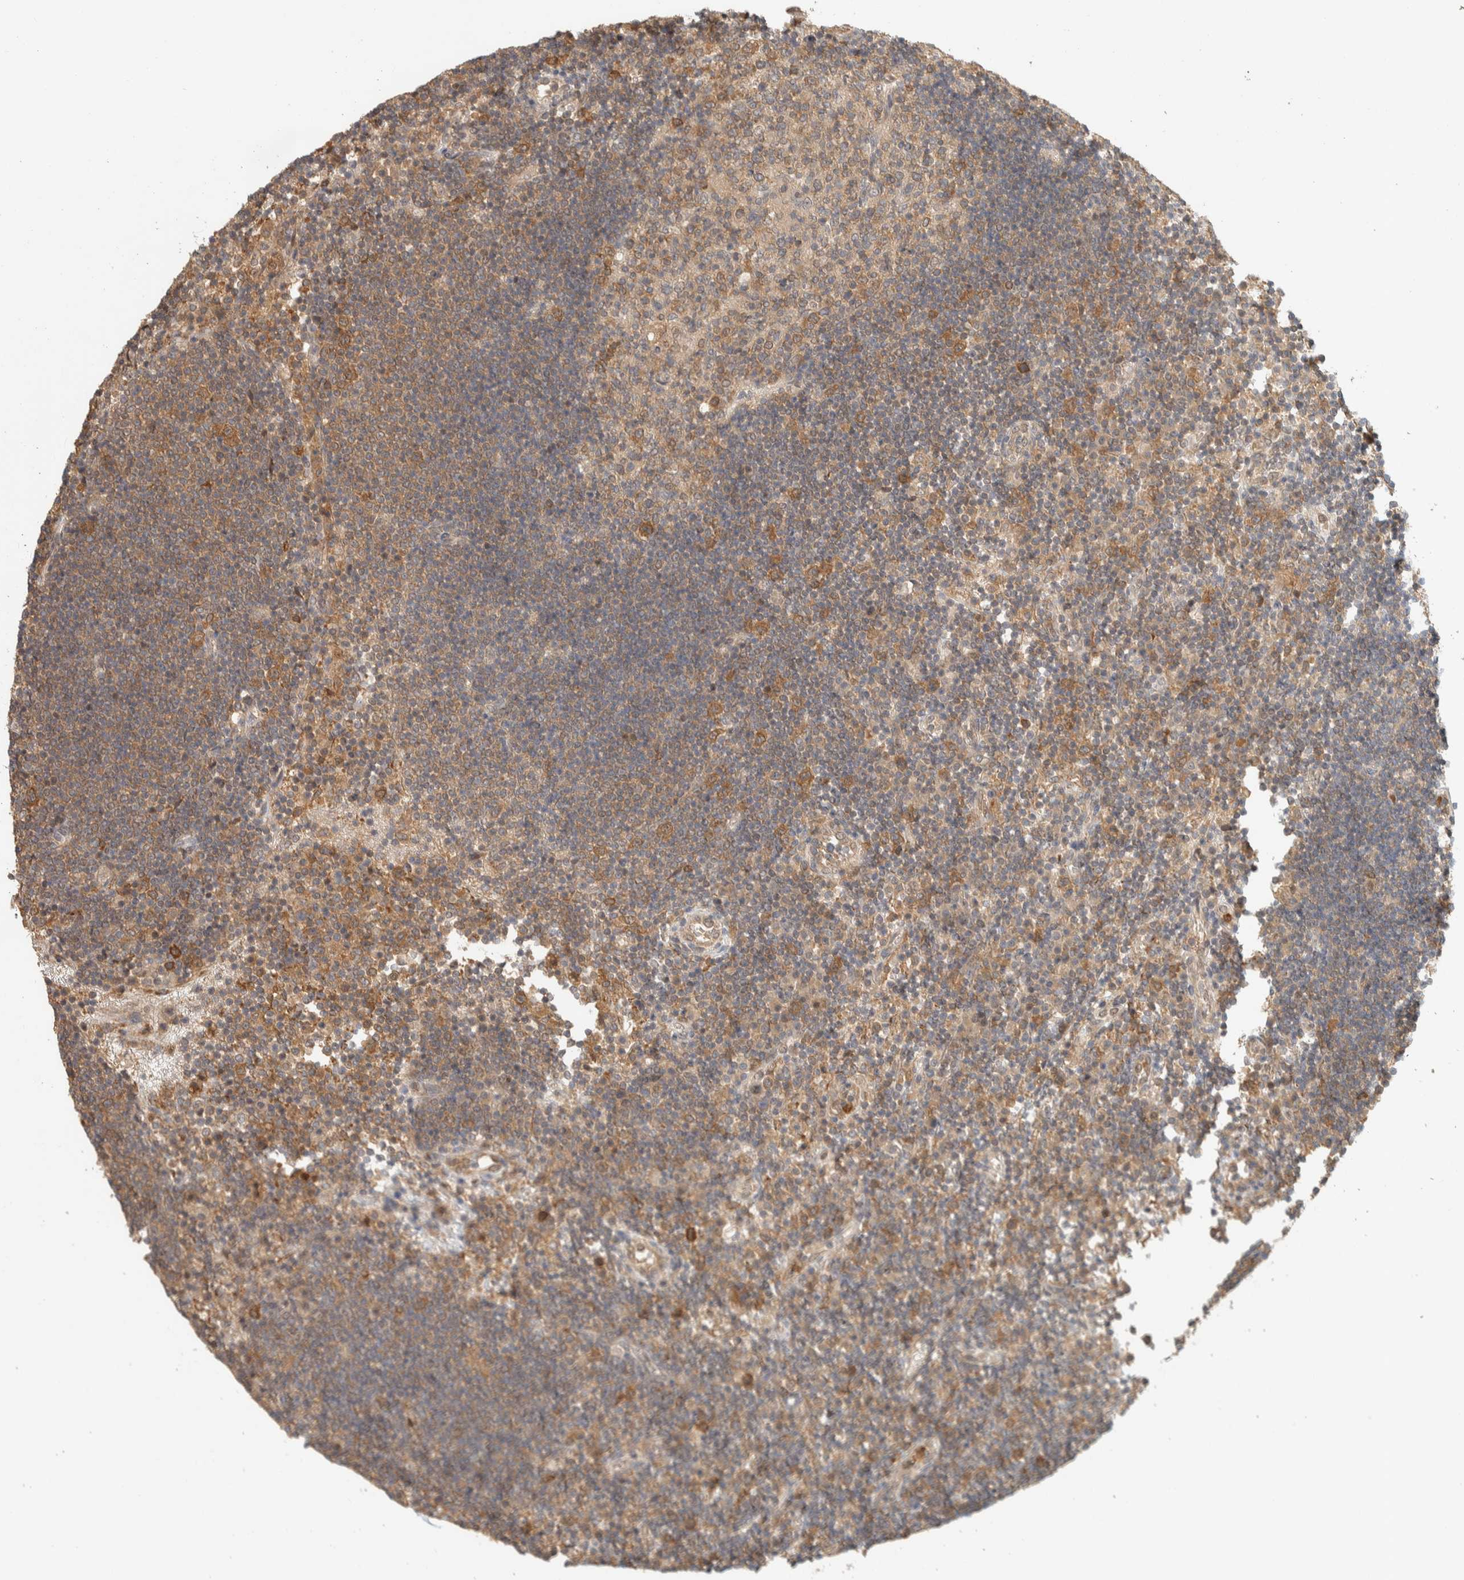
{"staining": {"intensity": "weak", "quantity": "25%-75%", "location": "cytoplasmic/membranous"}, "tissue": "lymph node", "cell_type": "Germinal center cells", "image_type": "normal", "snomed": [{"axis": "morphology", "description": "Normal tissue, NOS"}, {"axis": "topography", "description": "Lymph node"}], "caption": "Germinal center cells demonstrate weak cytoplasmic/membranous staining in about 25%-75% of cells in normal lymph node. (Stains: DAB in brown, nuclei in blue, Microscopy: brightfield microscopy at high magnification).", "gene": "ADSS2", "patient": {"sex": "female", "age": 53}}